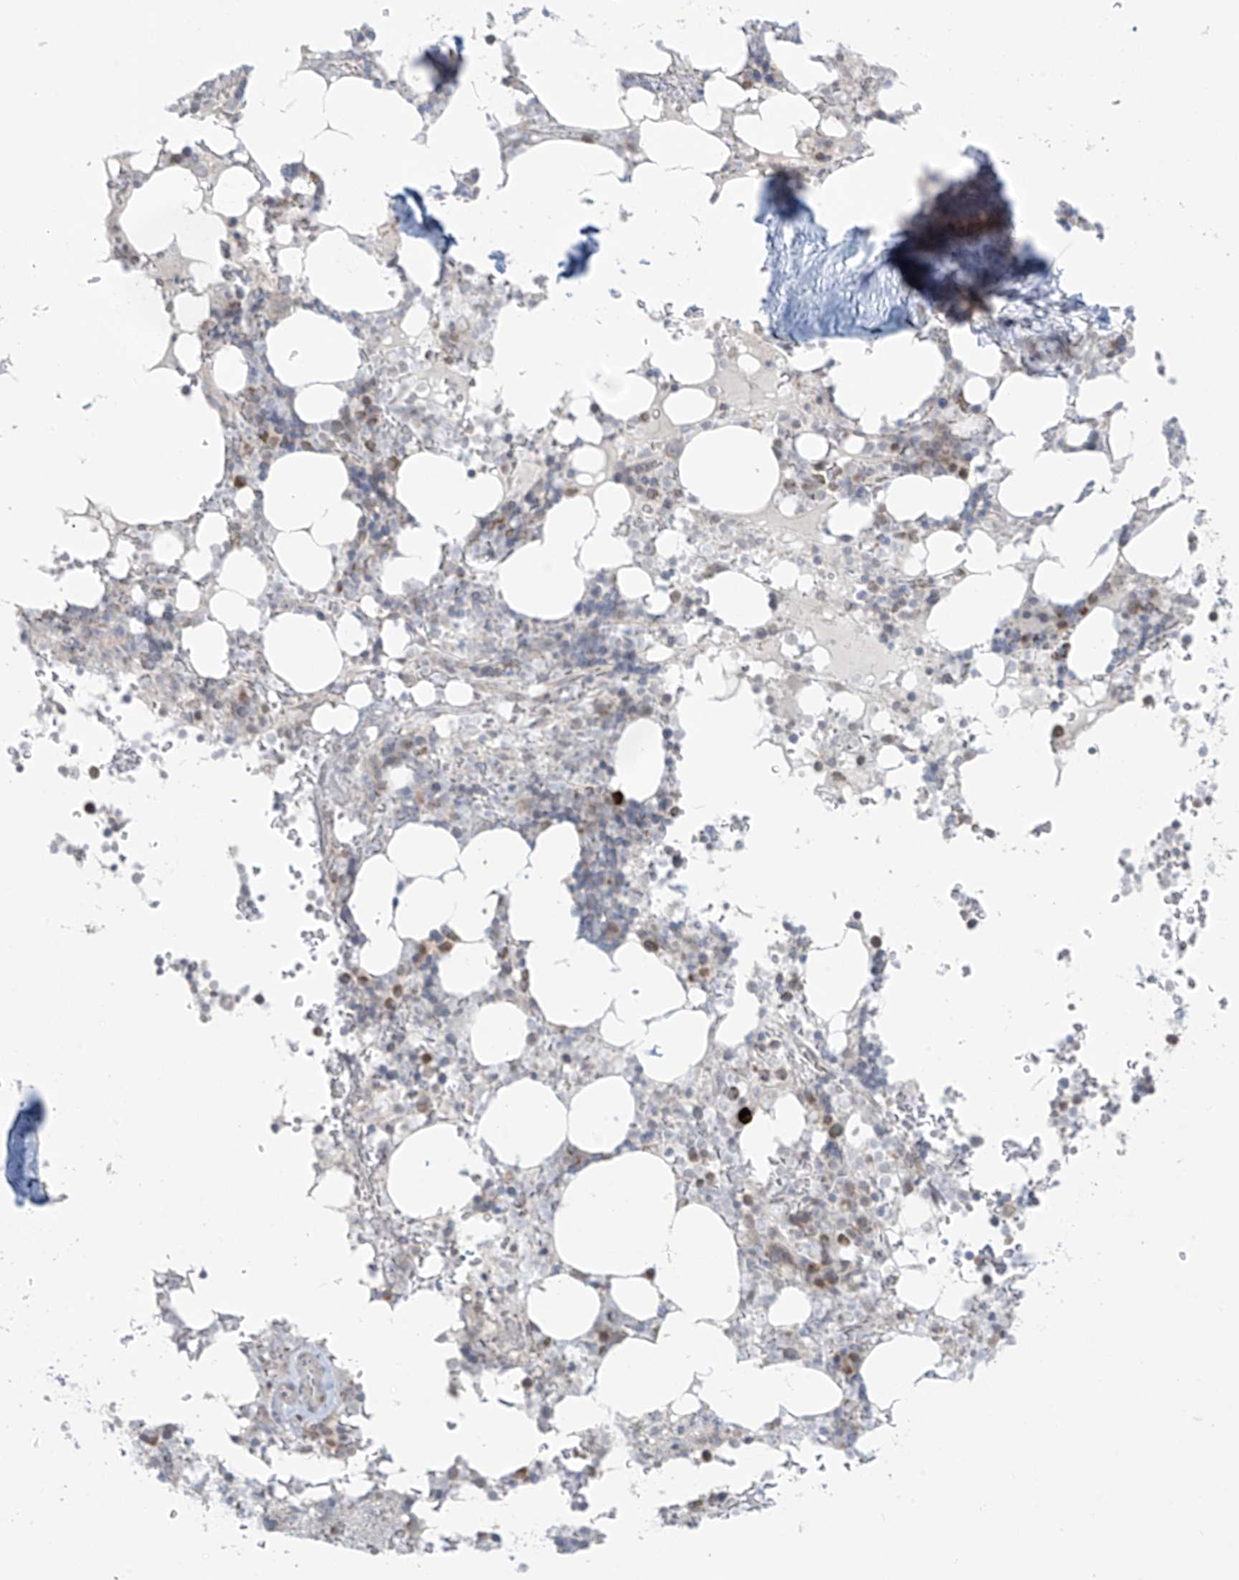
{"staining": {"intensity": "negative", "quantity": "none", "location": "none"}, "tissue": "bone marrow", "cell_type": "Hematopoietic cells", "image_type": "normal", "snomed": [{"axis": "morphology", "description": "Normal tissue, NOS"}, {"axis": "topography", "description": "Bone marrow"}], "caption": "IHC photomicrograph of normal bone marrow stained for a protein (brown), which reveals no expression in hematopoietic cells. The staining is performed using DAB brown chromogen with nuclei counter-stained in using hematoxylin.", "gene": "HDDC2", "patient": {"sex": "male", "age": 58}}